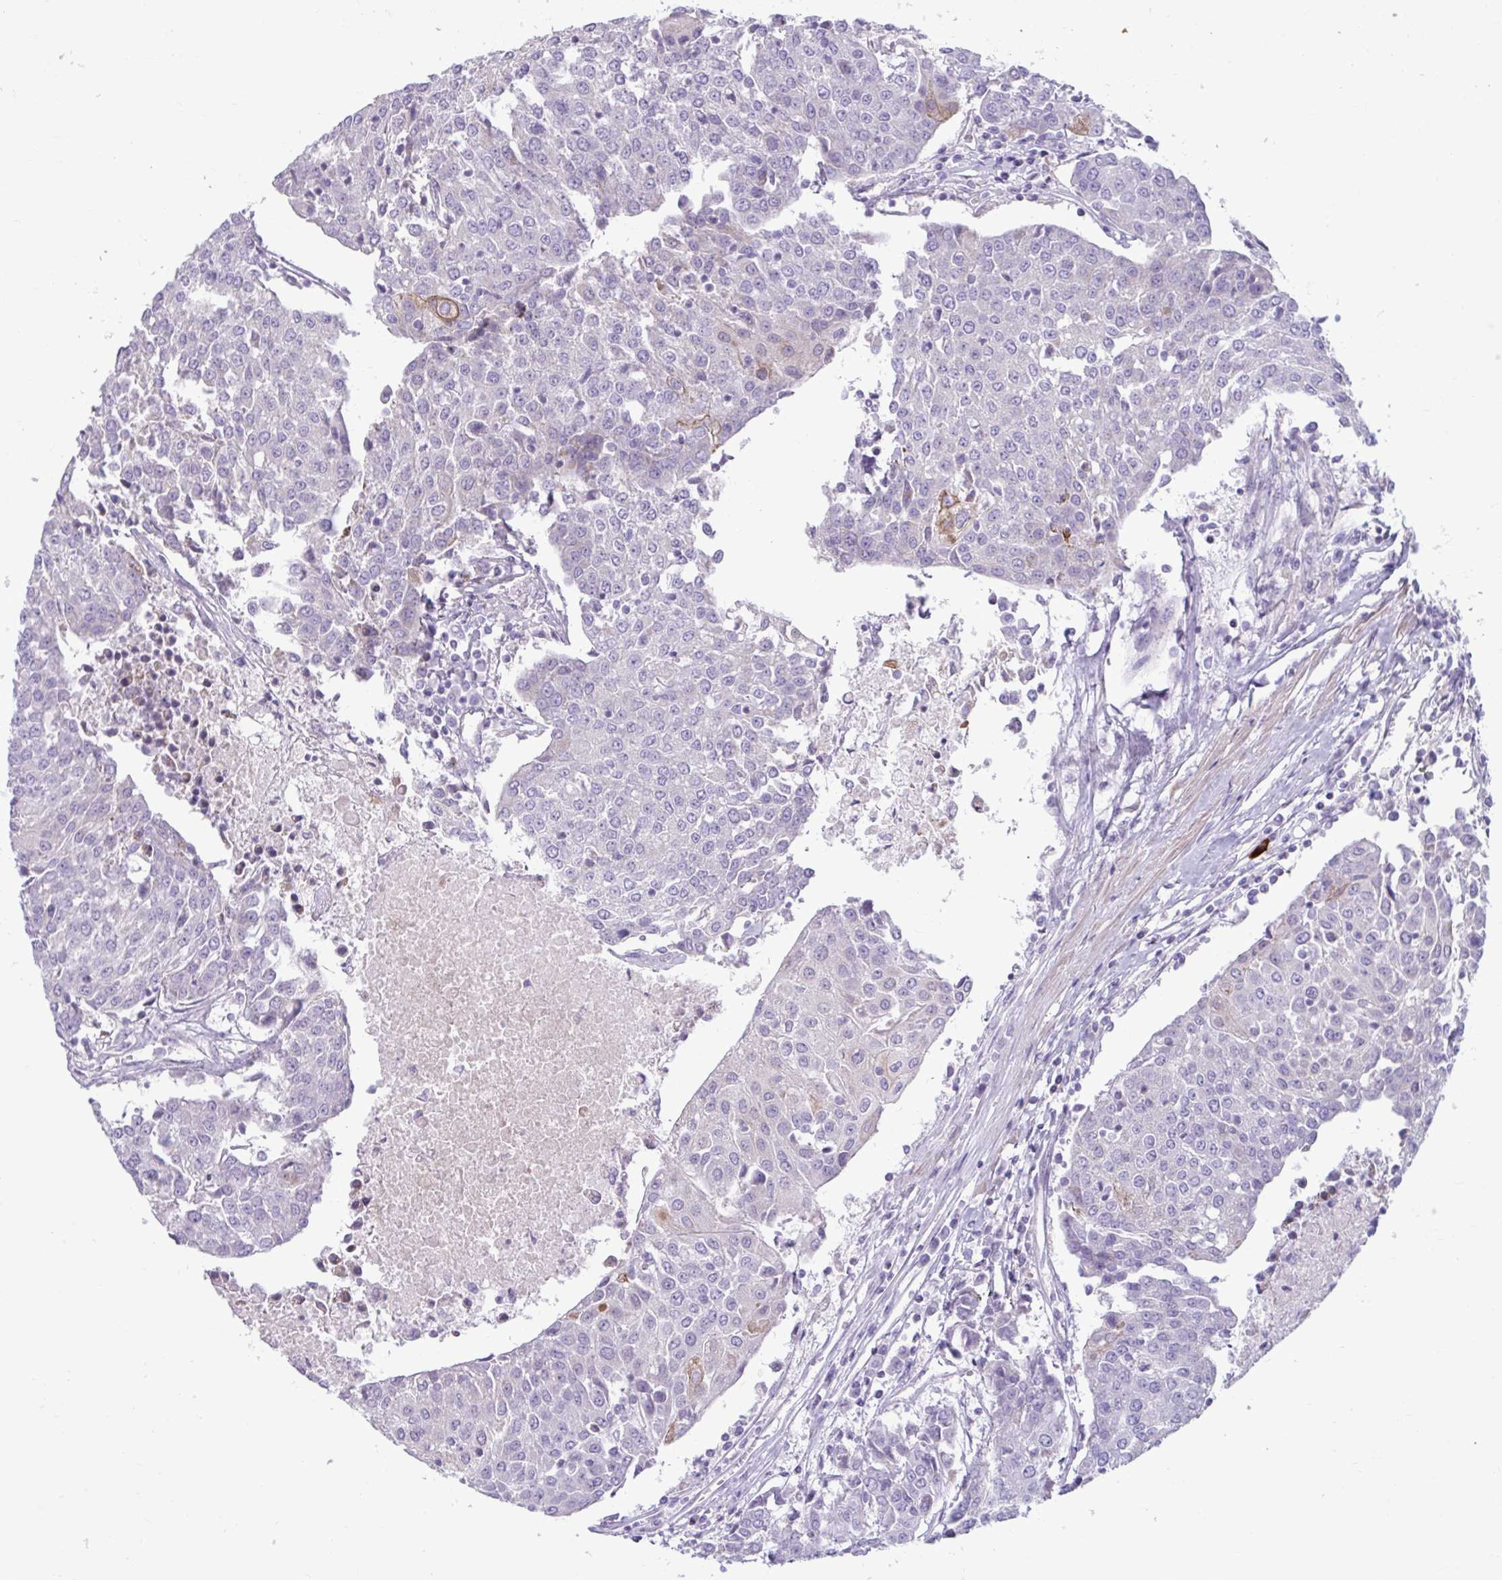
{"staining": {"intensity": "negative", "quantity": "none", "location": "none"}, "tissue": "urothelial cancer", "cell_type": "Tumor cells", "image_type": "cancer", "snomed": [{"axis": "morphology", "description": "Urothelial carcinoma, High grade"}, {"axis": "topography", "description": "Urinary bladder"}], "caption": "Immunohistochemical staining of human urothelial cancer reveals no significant positivity in tumor cells.", "gene": "MSMO1", "patient": {"sex": "female", "age": 85}}